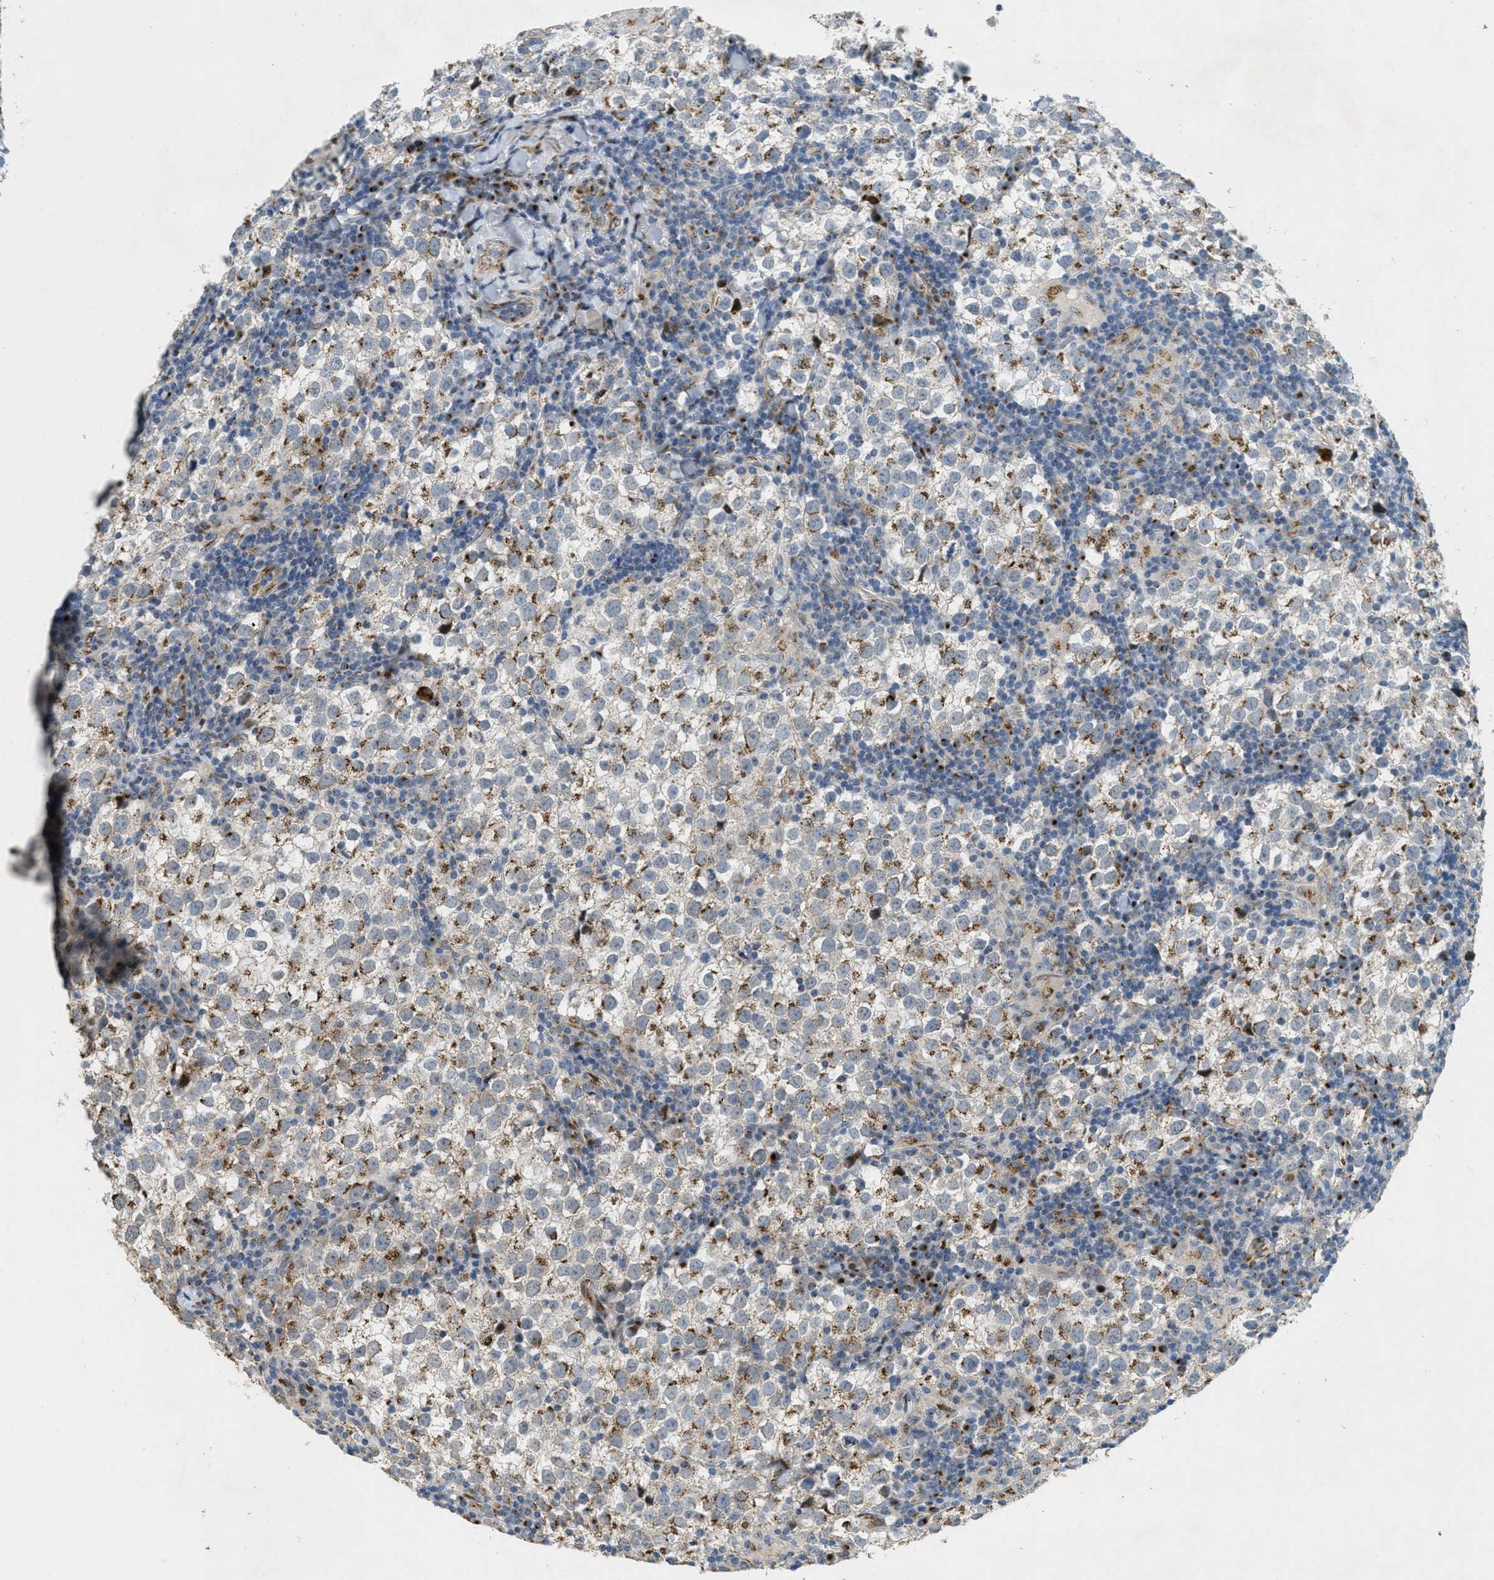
{"staining": {"intensity": "moderate", "quantity": "25%-75%", "location": "cytoplasmic/membranous"}, "tissue": "testis cancer", "cell_type": "Tumor cells", "image_type": "cancer", "snomed": [{"axis": "morphology", "description": "Seminoma, NOS"}, {"axis": "morphology", "description": "Carcinoma, Embryonal, NOS"}, {"axis": "topography", "description": "Testis"}], "caption": "About 25%-75% of tumor cells in testis embryonal carcinoma exhibit moderate cytoplasmic/membranous protein positivity as visualized by brown immunohistochemical staining.", "gene": "ZFPL1", "patient": {"sex": "male", "age": 36}}